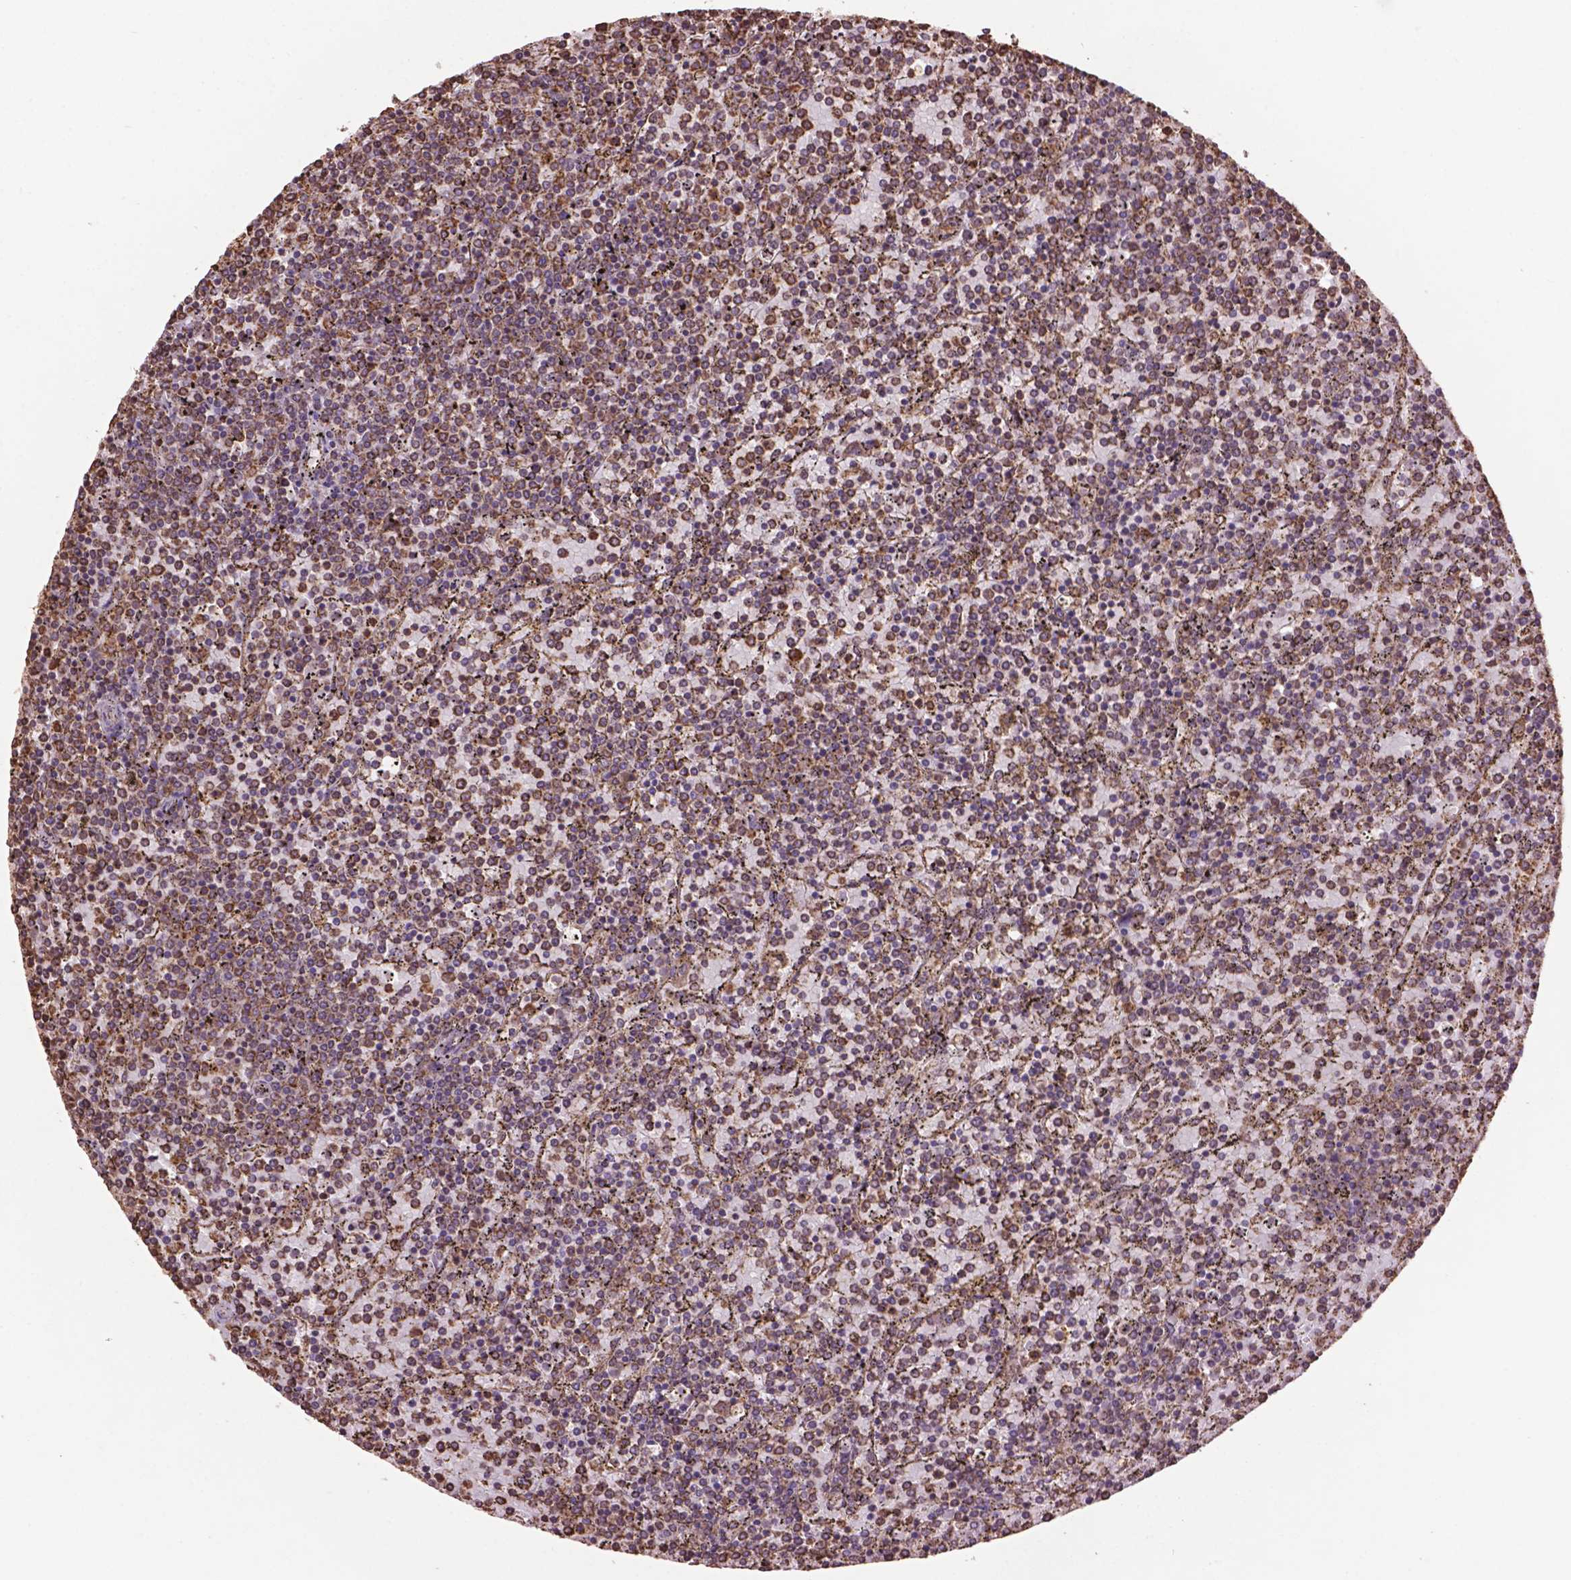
{"staining": {"intensity": "moderate", "quantity": "25%-75%", "location": "cytoplasmic/membranous"}, "tissue": "lymphoma", "cell_type": "Tumor cells", "image_type": "cancer", "snomed": [{"axis": "morphology", "description": "Malignant lymphoma, non-Hodgkin's type, Low grade"}, {"axis": "topography", "description": "Spleen"}], "caption": "Immunohistochemical staining of lymphoma demonstrates medium levels of moderate cytoplasmic/membranous protein positivity in approximately 25%-75% of tumor cells. (IHC, brightfield microscopy, high magnification).", "gene": "PPP2R5E", "patient": {"sex": "female", "age": 77}}